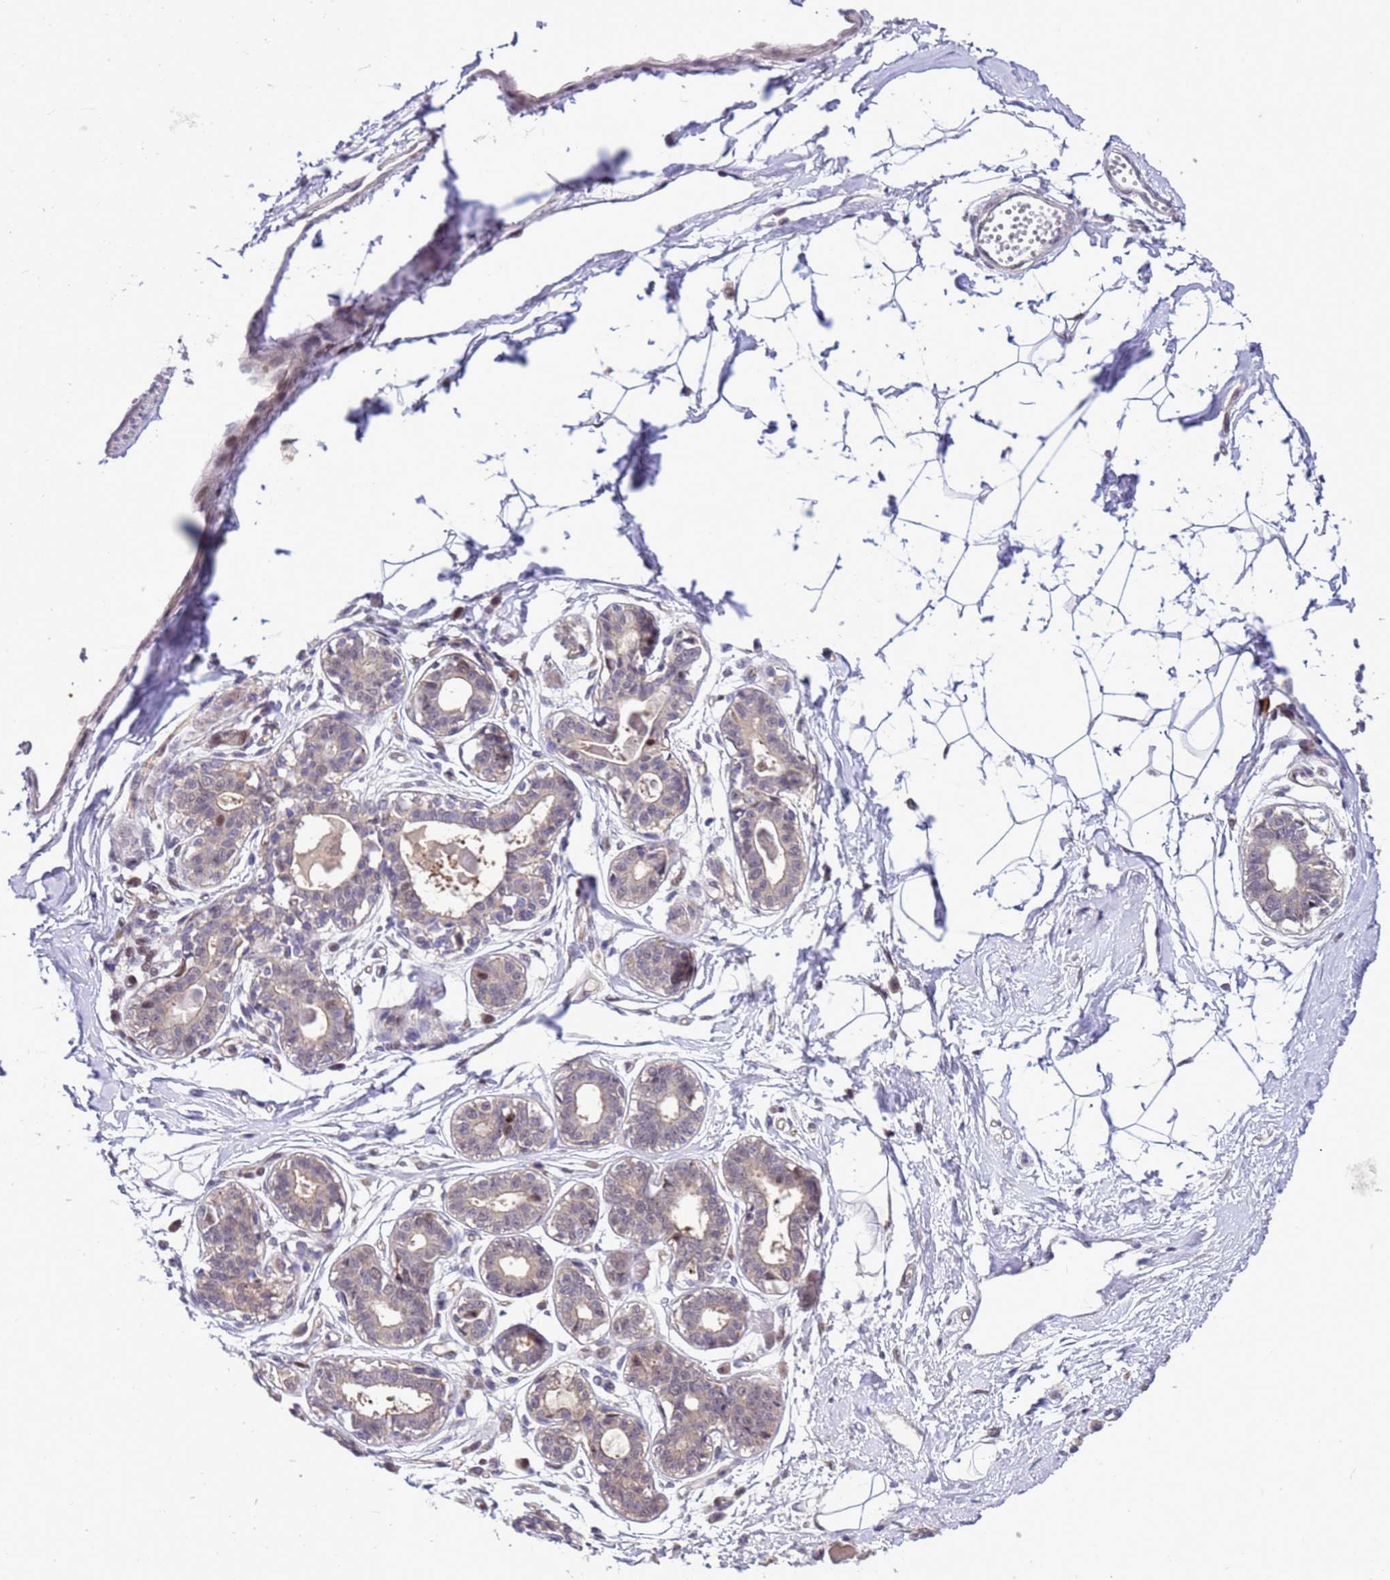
{"staining": {"intensity": "negative", "quantity": "none", "location": "none"}, "tissue": "breast", "cell_type": "Adipocytes", "image_type": "normal", "snomed": [{"axis": "morphology", "description": "Normal tissue, NOS"}, {"axis": "topography", "description": "Breast"}], "caption": "Adipocytes are negative for brown protein staining in benign breast. (Immunohistochemistry, brightfield microscopy, high magnification).", "gene": "RASD1", "patient": {"sex": "female", "age": 45}}